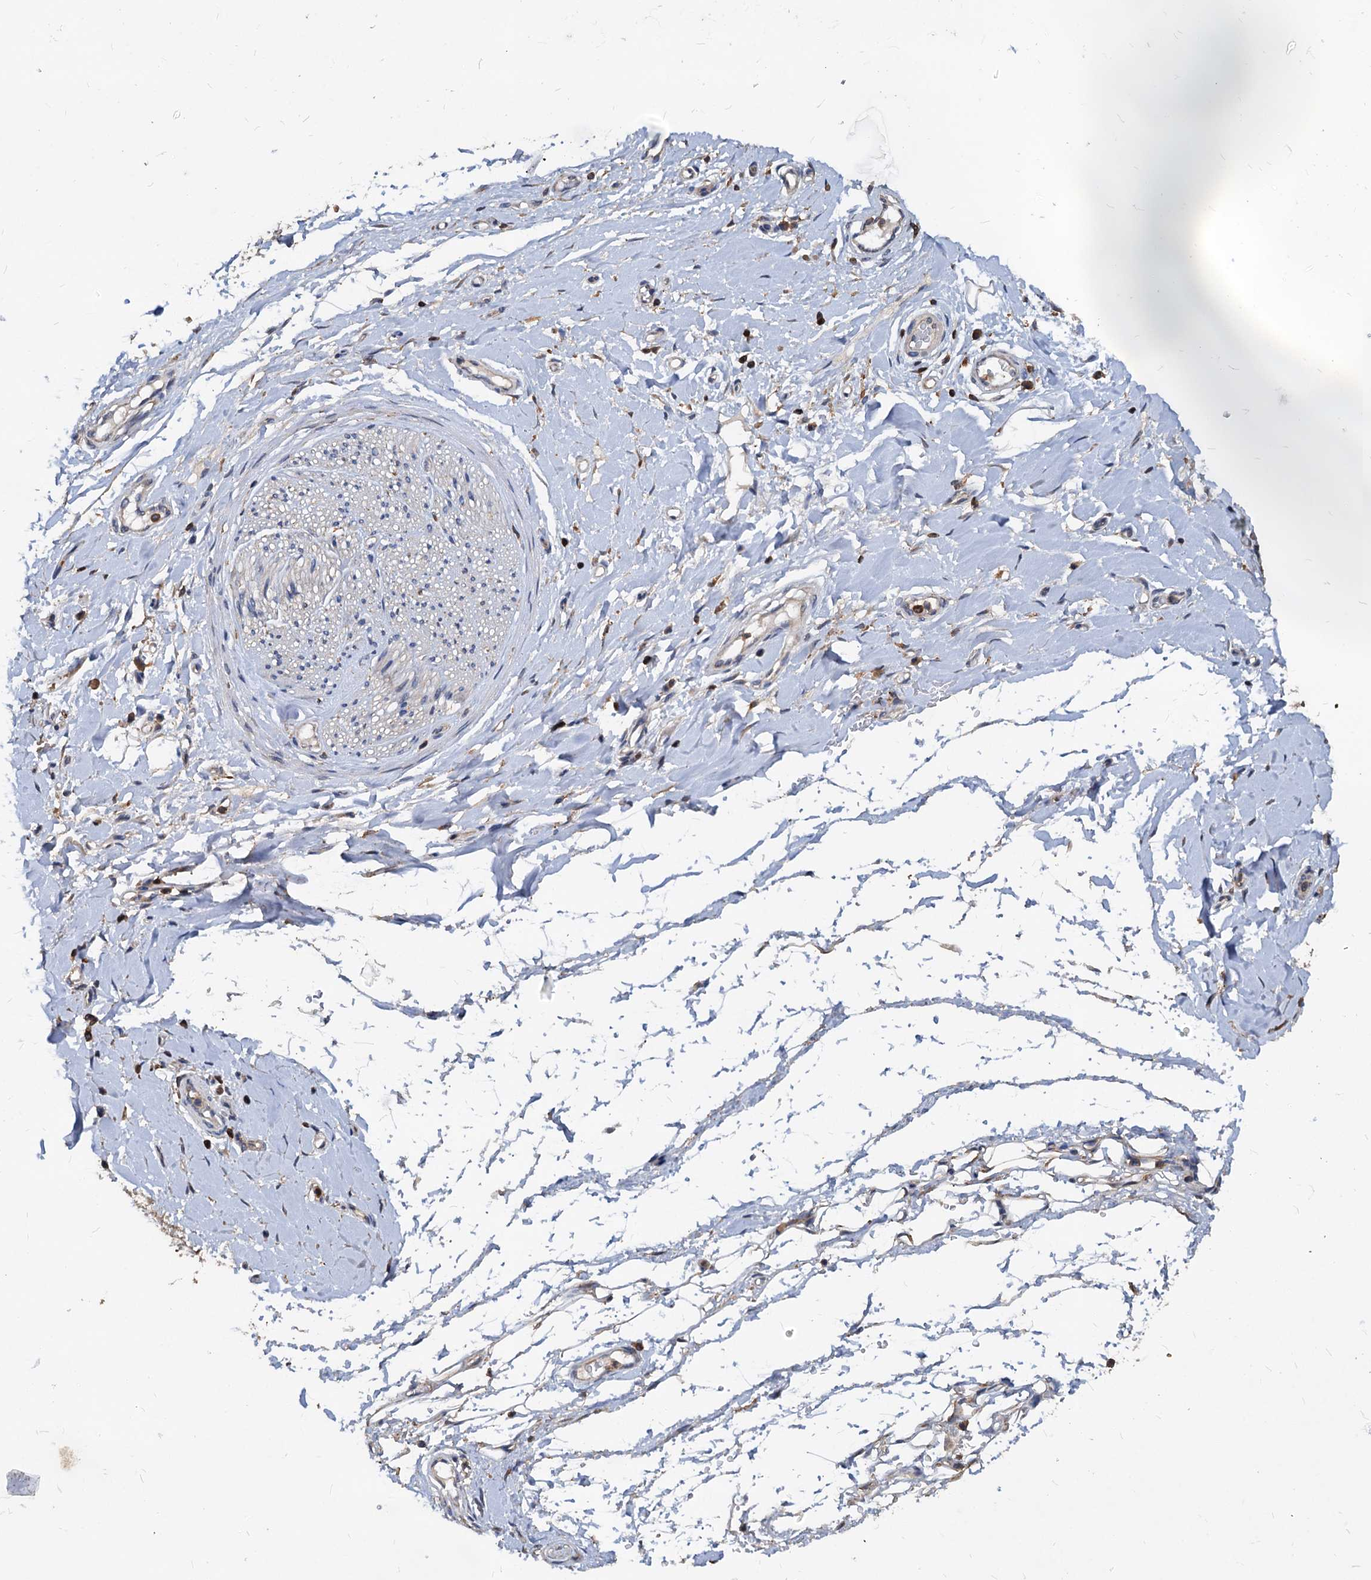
{"staining": {"intensity": "negative", "quantity": "none", "location": "none"}, "tissue": "adipose tissue", "cell_type": "Adipocytes", "image_type": "normal", "snomed": [{"axis": "morphology", "description": "Normal tissue, NOS"}, {"axis": "morphology", "description": "Adenocarcinoma, NOS"}, {"axis": "topography", "description": "Stomach, upper"}, {"axis": "topography", "description": "Peripheral nerve tissue"}], "caption": "The histopathology image displays no significant staining in adipocytes of adipose tissue.", "gene": "LCP2", "patient": {"sex": "male", "age": 62}}